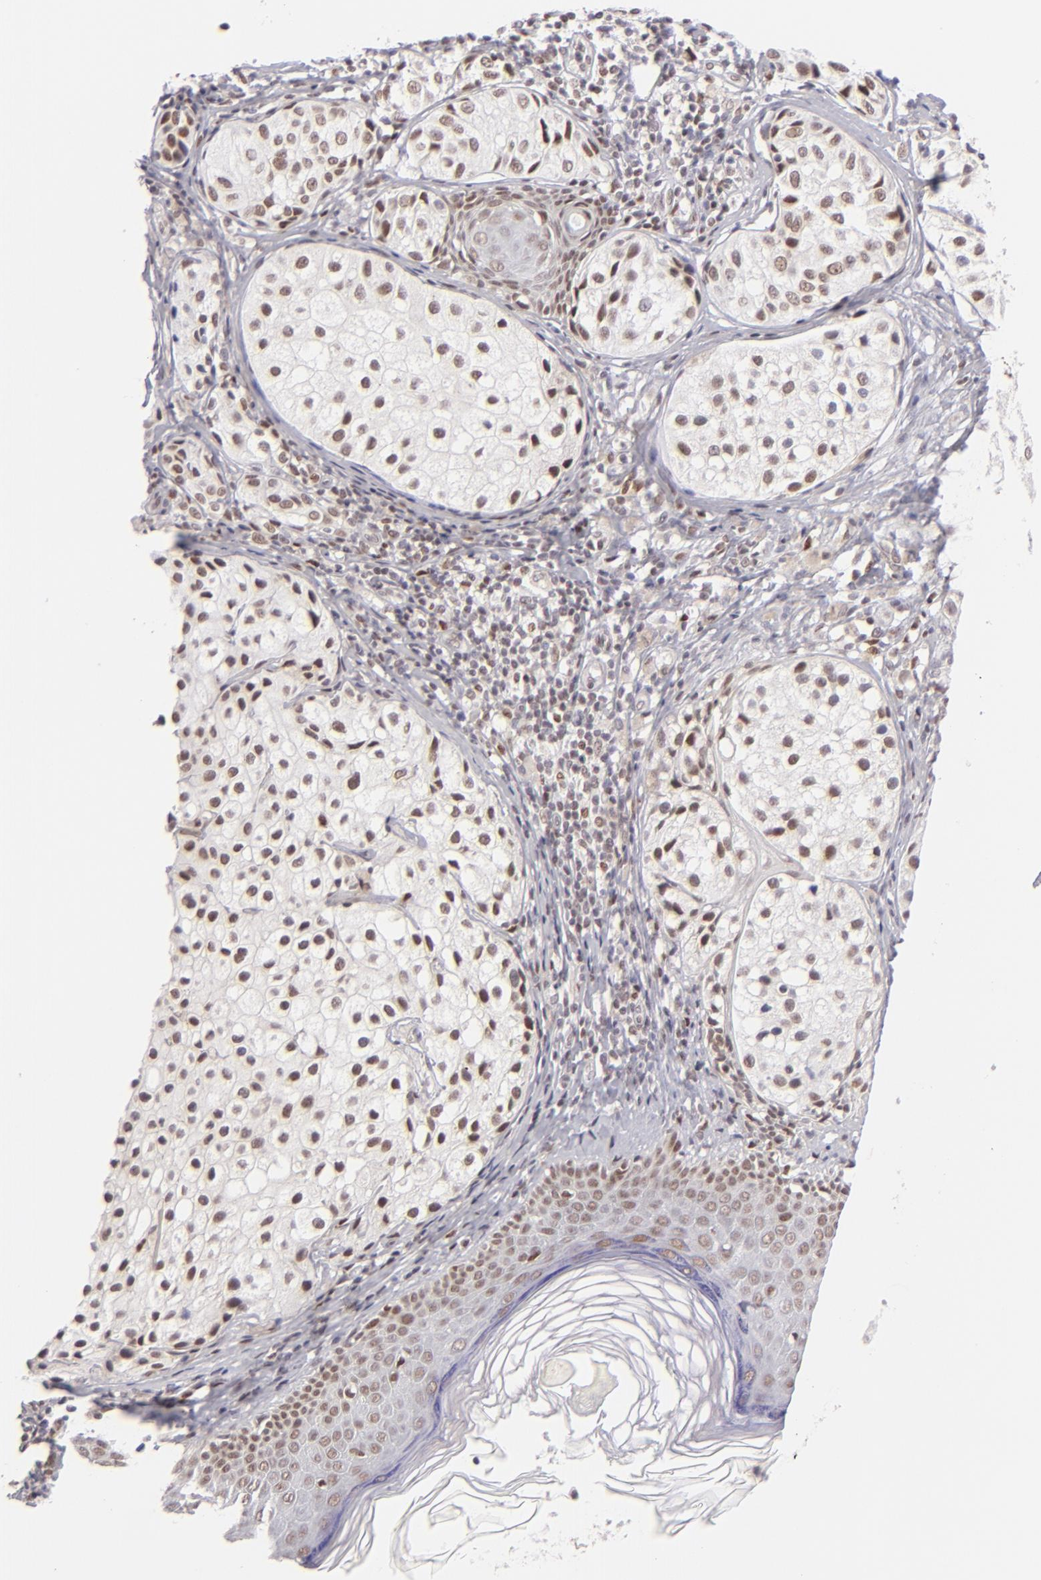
{"staining": {"intensity": "moderate", "quantity": ">75%", "location": "nuclear"}, "tissue": "melanoma", "cell_type": "Tumor cells", "image_type": "cancer", "snomed": [{"axis": "morphology", "description": "Malignant melanoma, NOS"}, {"axis": "topography", "description": "Skin"}], "caption": "DAB immunohistochemical staining of melanoma displays moderate nuclear protein positivity in about >75% of tumor cells.", "gene": "POU2F1", "patient": {"sex": "male", "age": 23}}